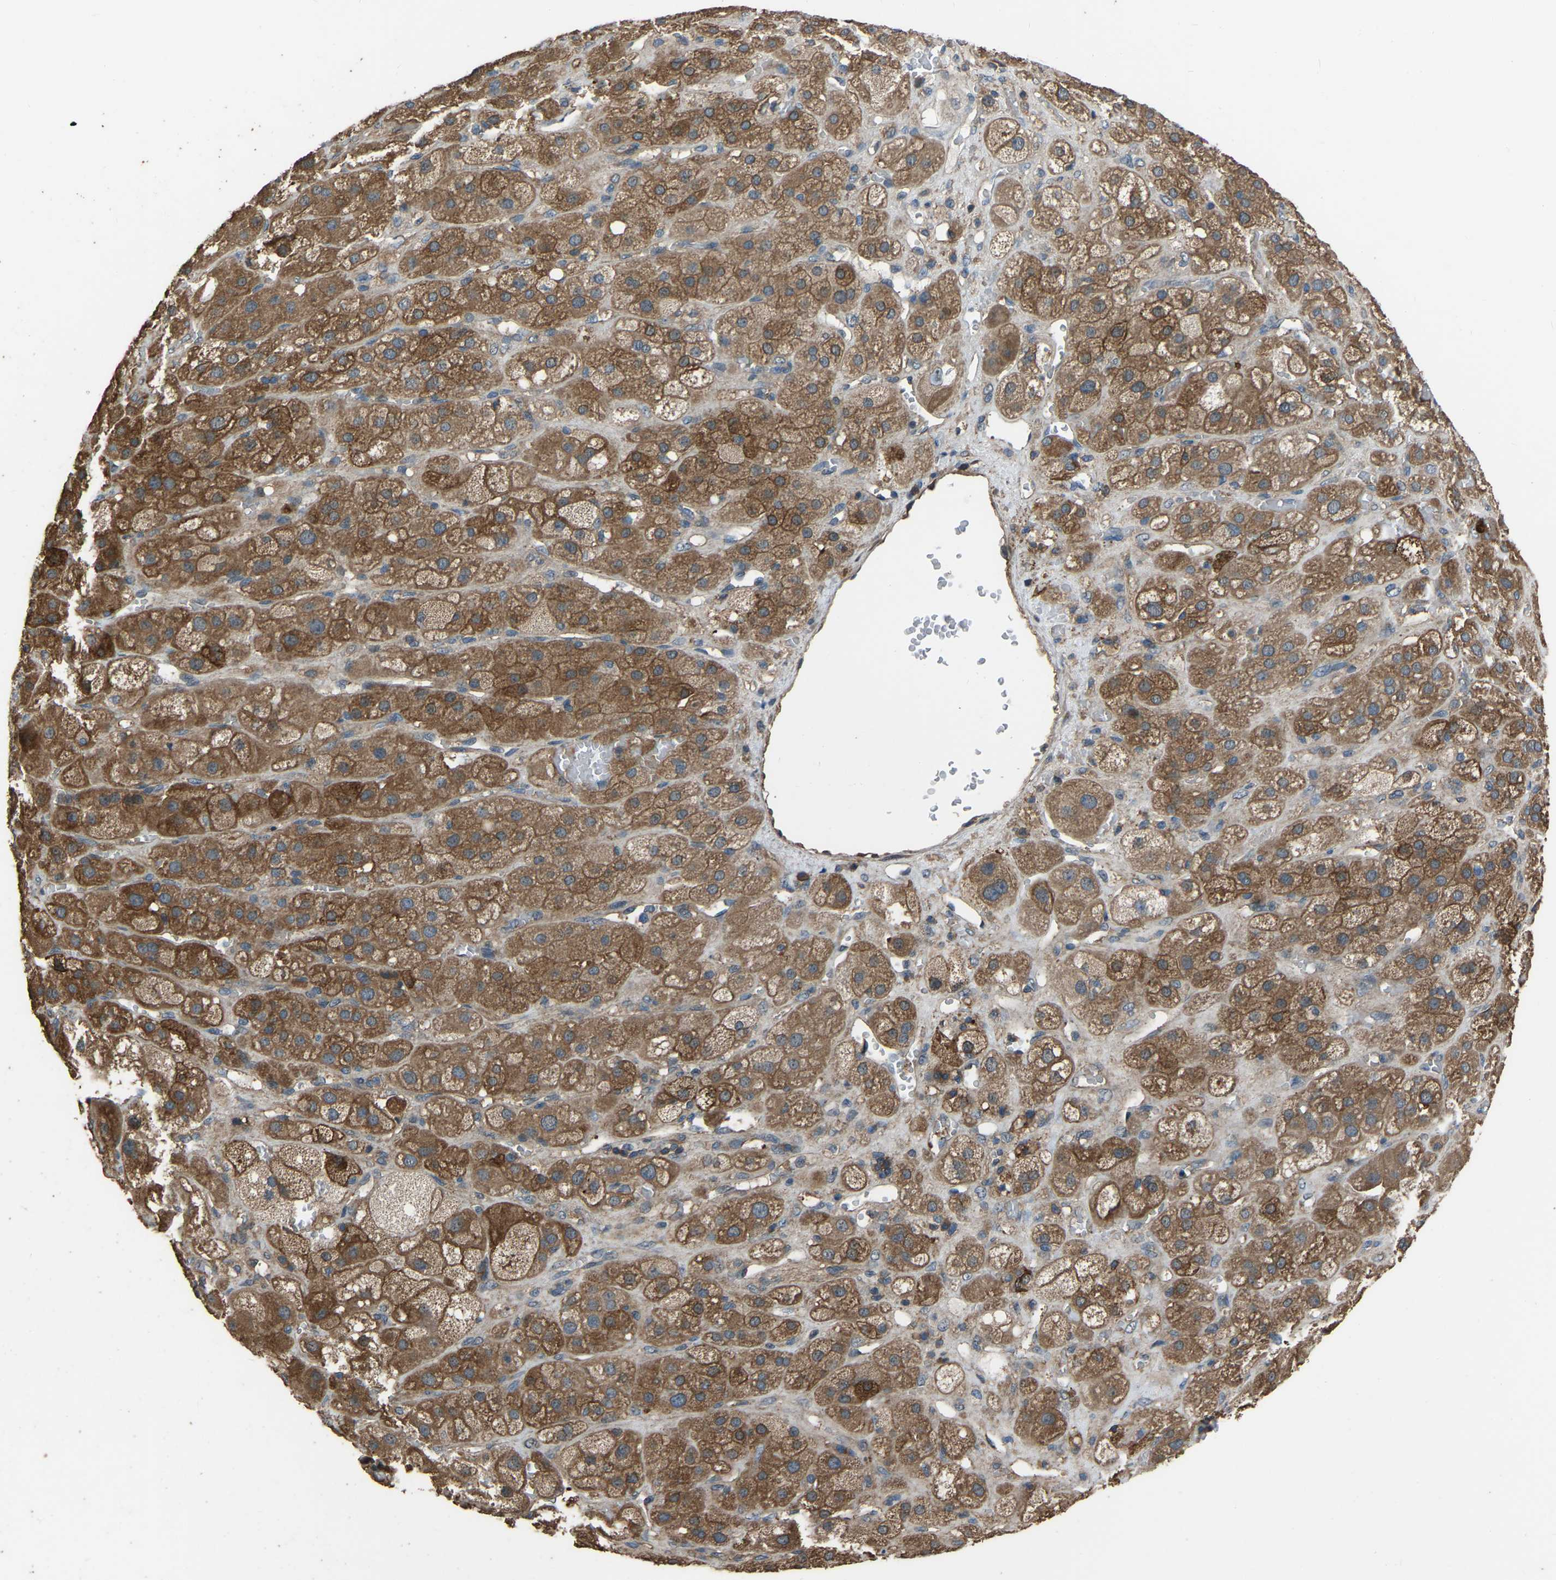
{"staining": {"intensity": "moderate", "quantity": ">75%", "location": "cytoplasmic/membranous"}, "tissue": "adrenal gland", "cell_type": "Glandular cells", "image_type": "normal", "snomed": [{"axis": "morphology", "description": "Normal tissue, NOS"}, {"axis": "topography", "description": "Adrenal gland"}], "caption": "This micrograph displays IHC staining of benign adrenal gland, with medium moderate cytoplasmic/membranous positivity in approximately >75% of glandular cells.", "gene": "SLC4A2", "patient": {"sex": "female", "age": 47}}